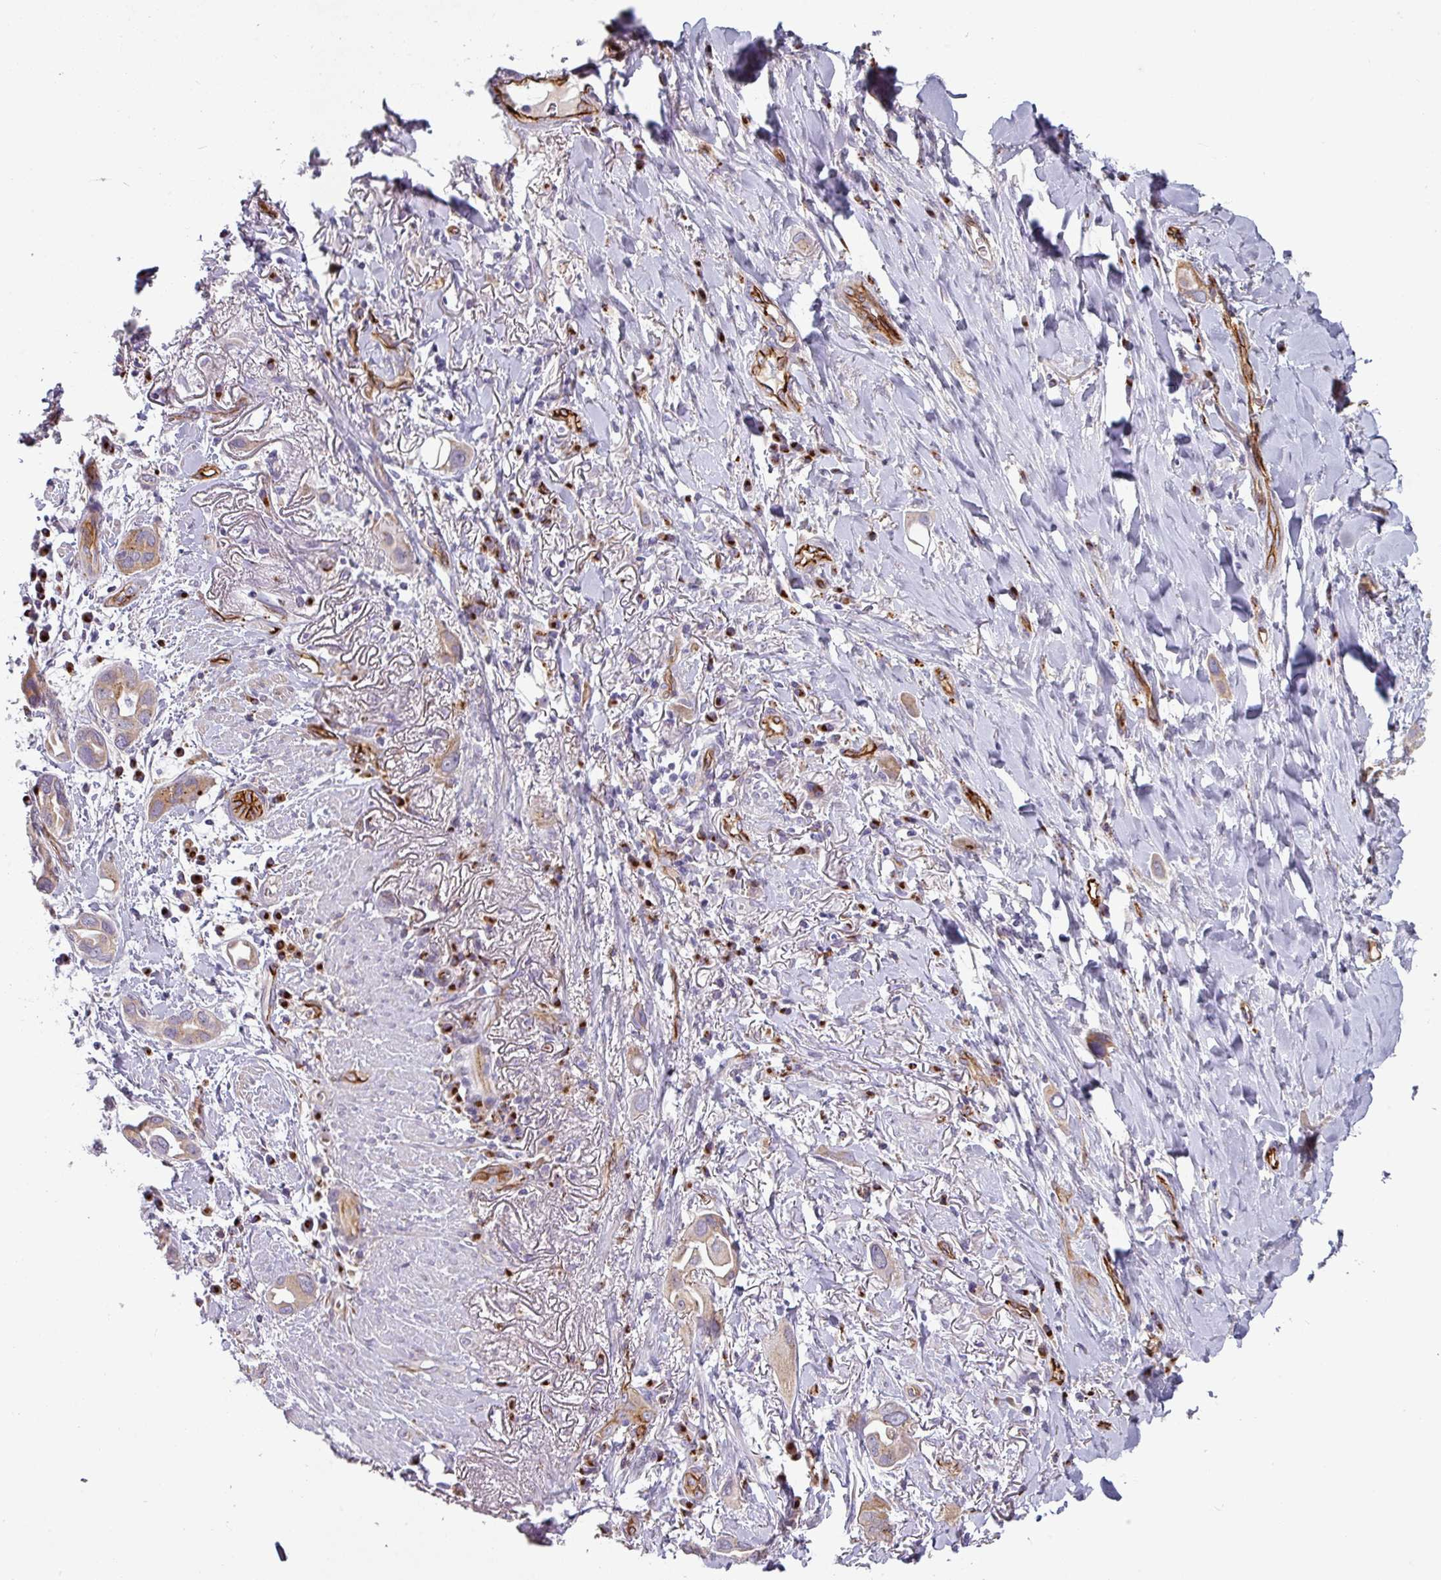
{"staining": {"intensity": "moderate", "quantity": "<25%", "location": "cytoplasmic/membranous"}, "tissue": "lung cancer", "cell_type": "Tumor cells", "image_type": "cancer", "snomed": [{"axis": "morphology", "description": "Adenocarcinoma, NOS"}, {"axis": "topography", "description": "Lung"}], "caption": "High-power microscopy captured an immunohistochemistry micrograph of adenocarcinoma (lung), revealing moderate cytoplasmic/membranous staining in about <25% of tumor cells.", "gene": "PRODH2", "patient": {"sex": "male", "age": 76}}